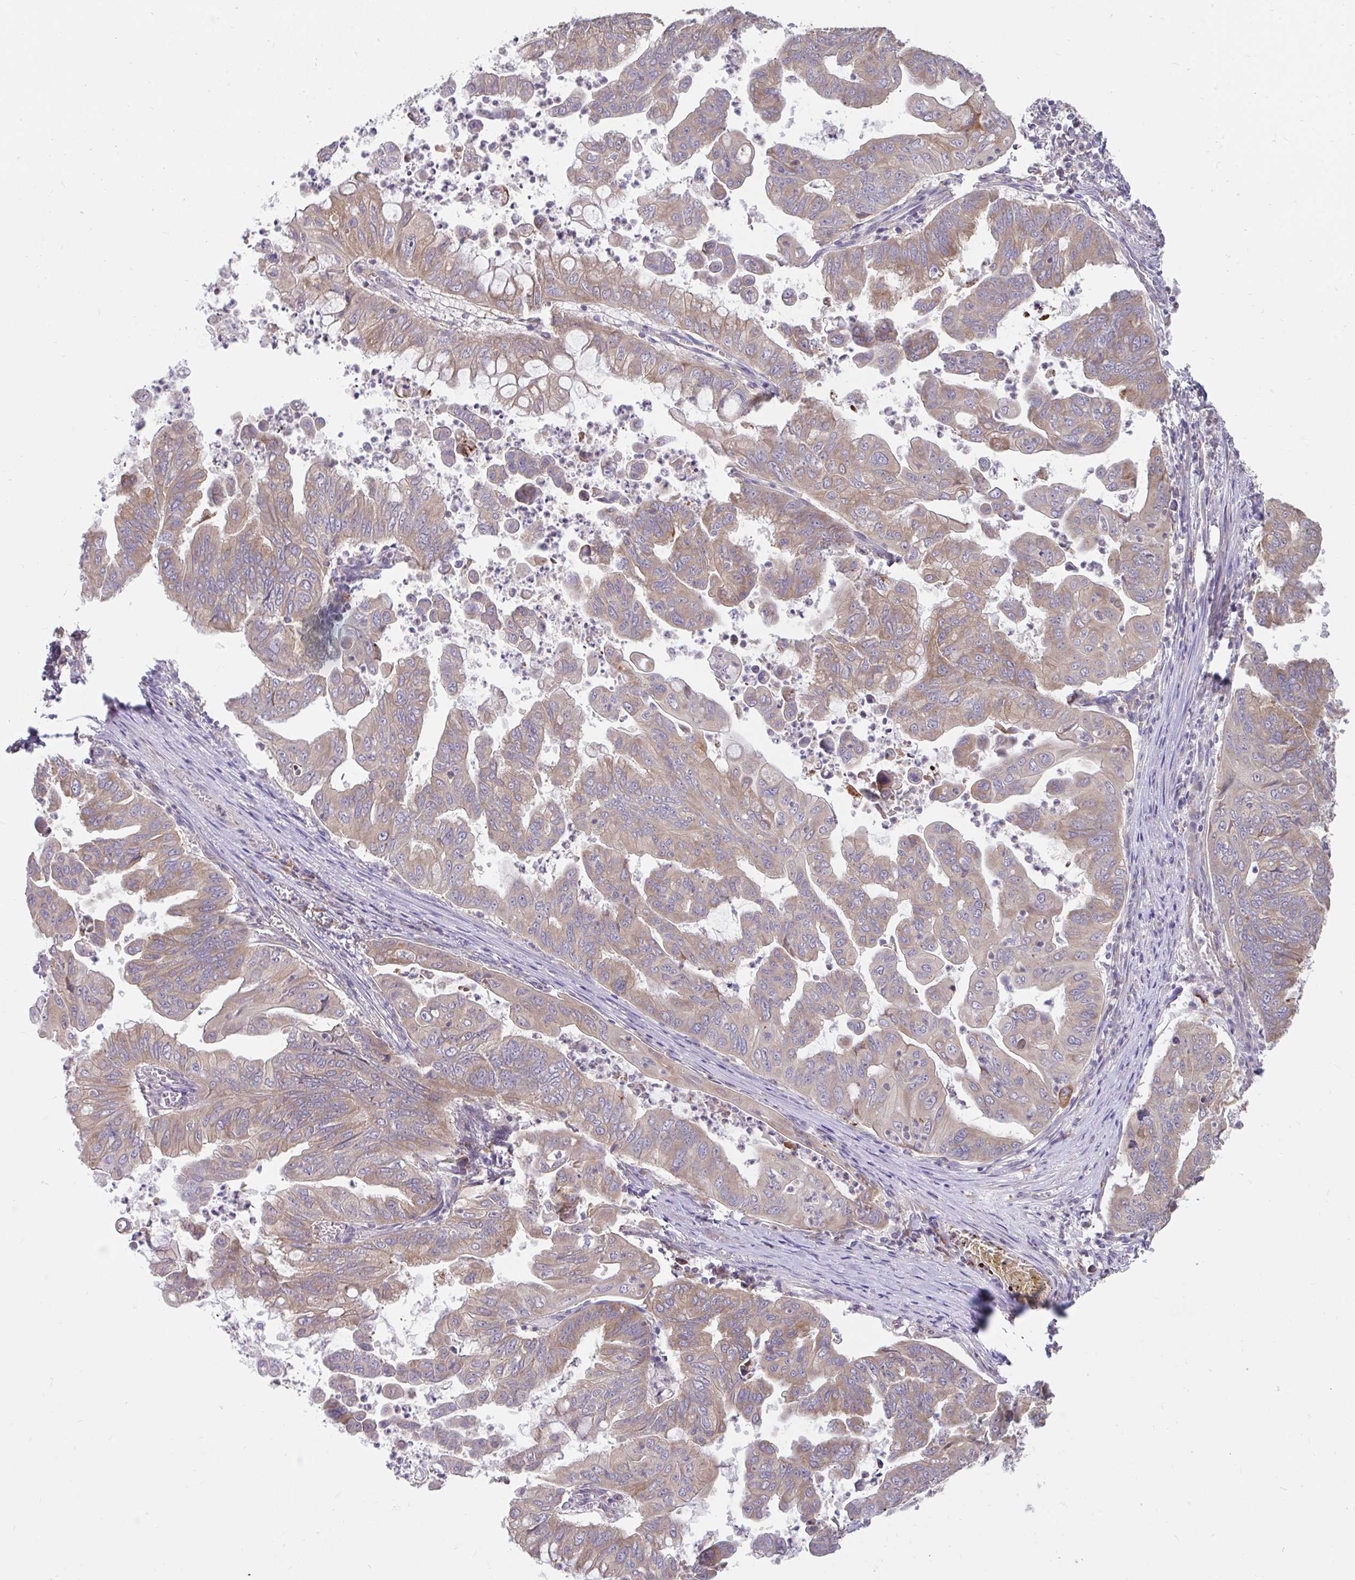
{"staining": {"intensity": "moderate", "quantity": ">75%", "location": "cytoplasmic/membranous"}, "tissue": "stomach cancer", "cell_type": "Tumor cells", "image_type": "cancer", "snomed": [{"axis": "morphology", "description": "Adenocarcinoma, NOS"}, {"axis": "topography", "description": "Stomach, upper"}], "caption": "IHC micrograph of neoplastic tissue: human stomach adenocarcinoma stained using IHC reveals medium levels of moderate protein expression localized specifically in the cytoplasmic/membranous of tumor cells, appearing as a cytoplasmic/membranous brown color.", "gene": "RALBP1", "patient": {"sex": "male", "age": 80}}